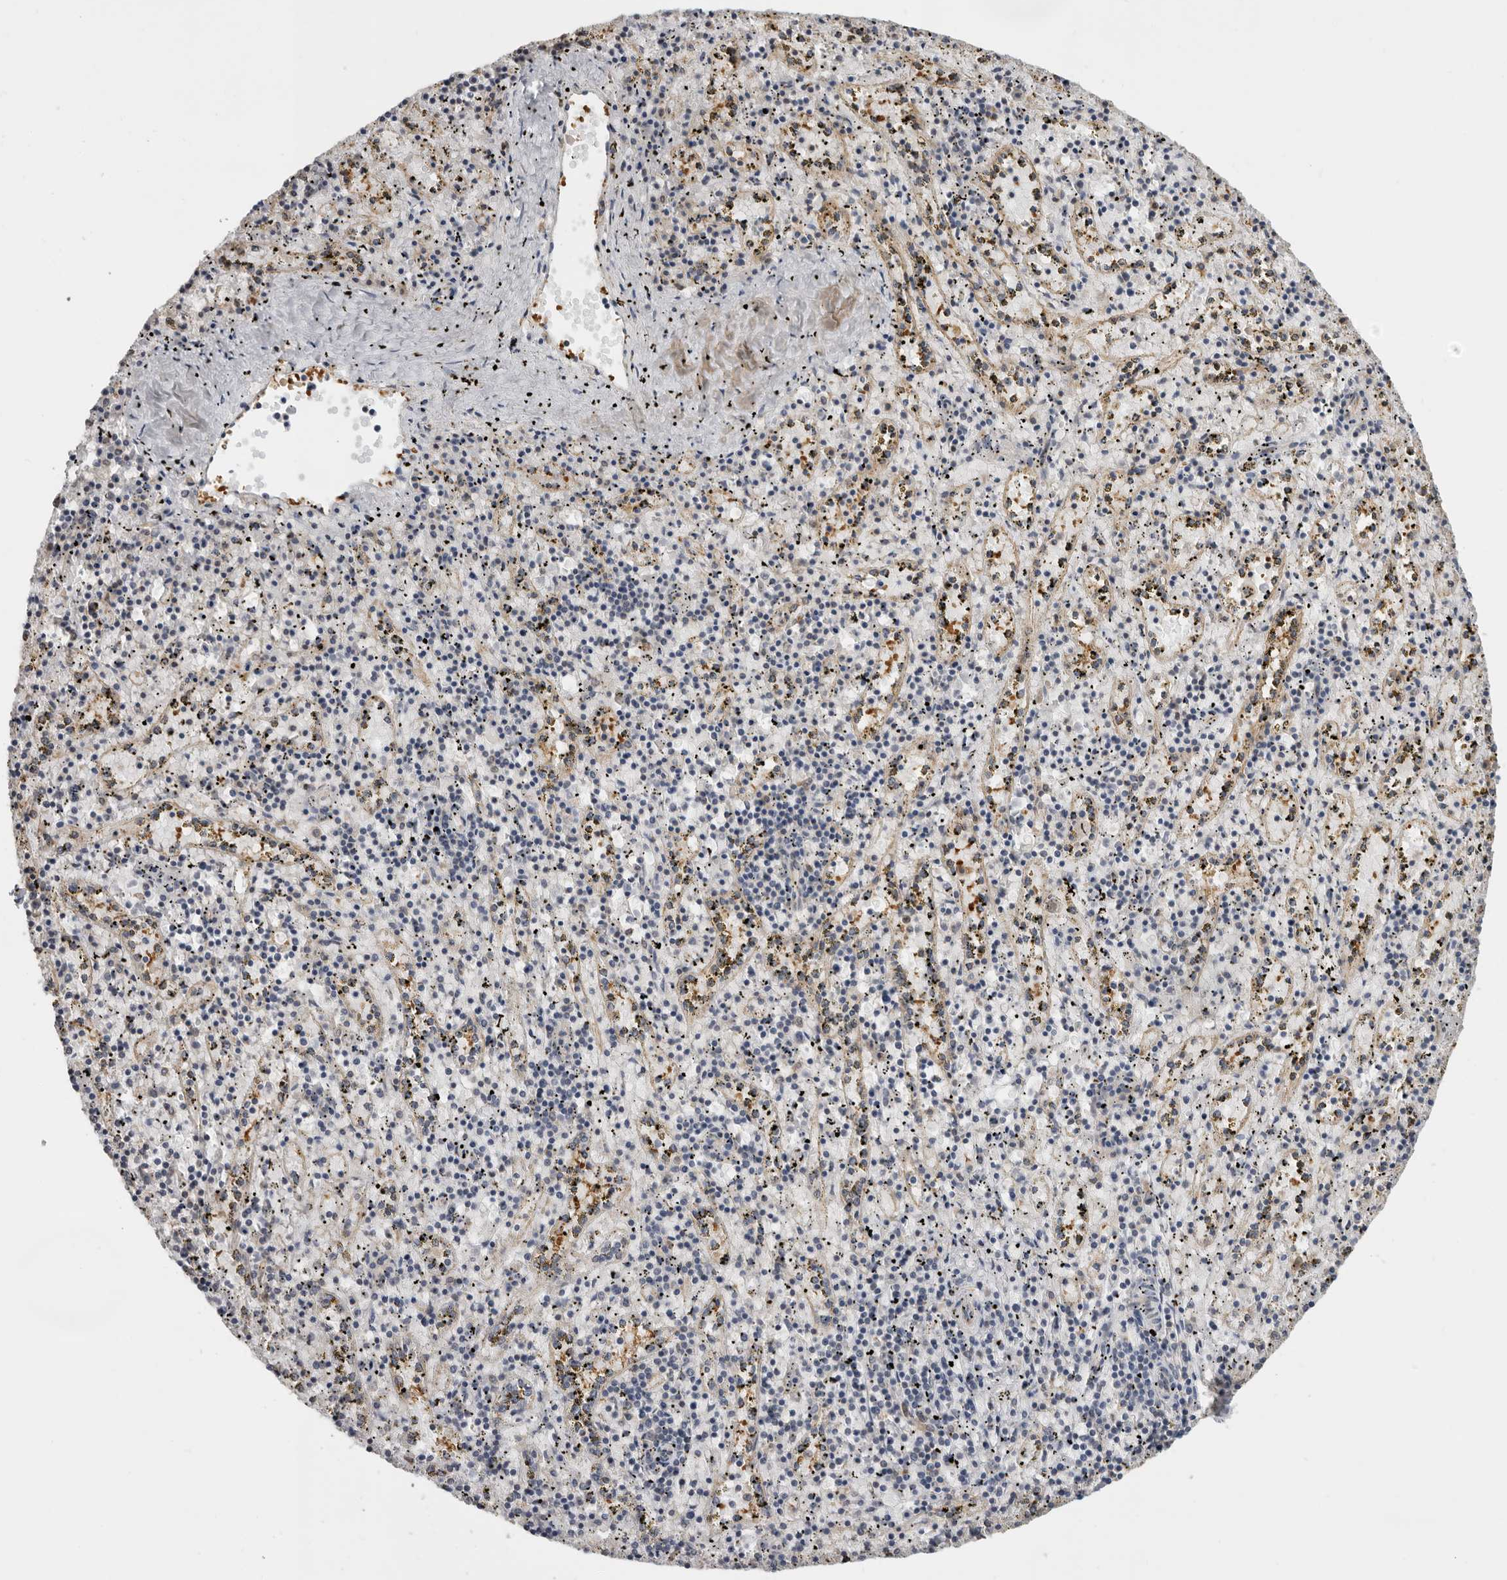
{"staining": {"intensity": "negative", "quantity": "none", "location": "none"}, "tissue": "spleen", "cell_type": "Cells in red pulp", "image_type": "normal", "snomed": [{"axis": "morphology", "description": "Normal tissue, NOS"}, {"axis": "topography", "description": "Spleen"}], "caption": "Spleen was stained to show a protein in brown. There is no significant expression in cells in red pulp. (DAB (3,3'-diaminobenzidine) immunohistochemistry, high magnification).", "gene": "PPP1R42", "patient": {"sex": "male", "age": 11}}